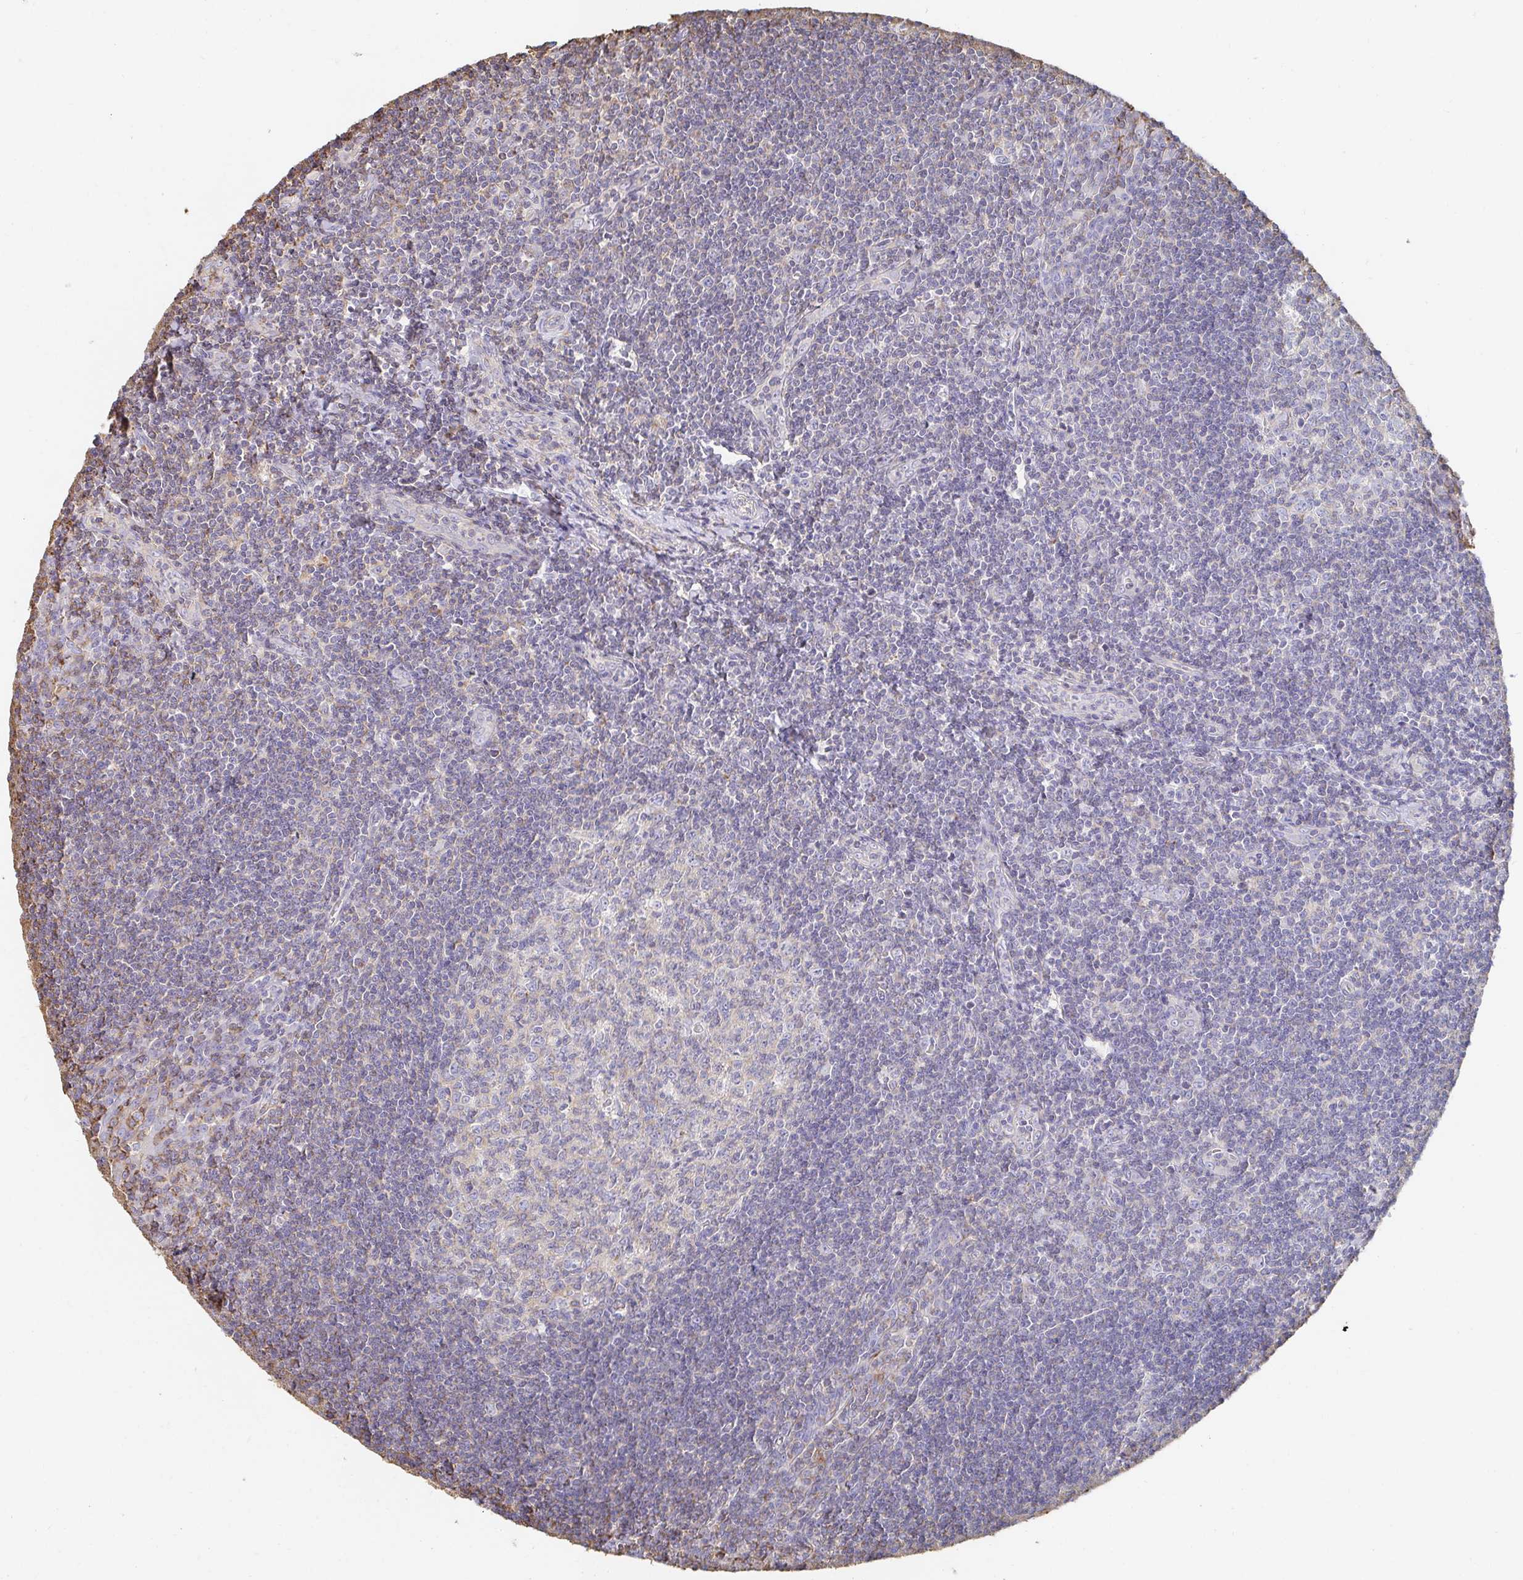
{"staining": {"intensity": "weak", "quantity": "<25%", "location": "cytoplasmic/membranous"}, "tissue": "tonsil", "cell_type": "Germinal center cells", "image_type": "normal", "snomed": [{"axis": "morphology", "description": "Normal tissue, NOS"}, {"axis": "morphology", "description": "Inflammation, NOS"}, {"axis": "topography", "description": "Tonsil"}], "caption": "The histopathology image reveals no significant staining in germinal center cells of tonsil. (DAB immunohistochemistry (IHC) visualized using brightfield microscopy, high magnification).", "gene": "PTPN14", "patient": {"sex": "female", "age": 31}}